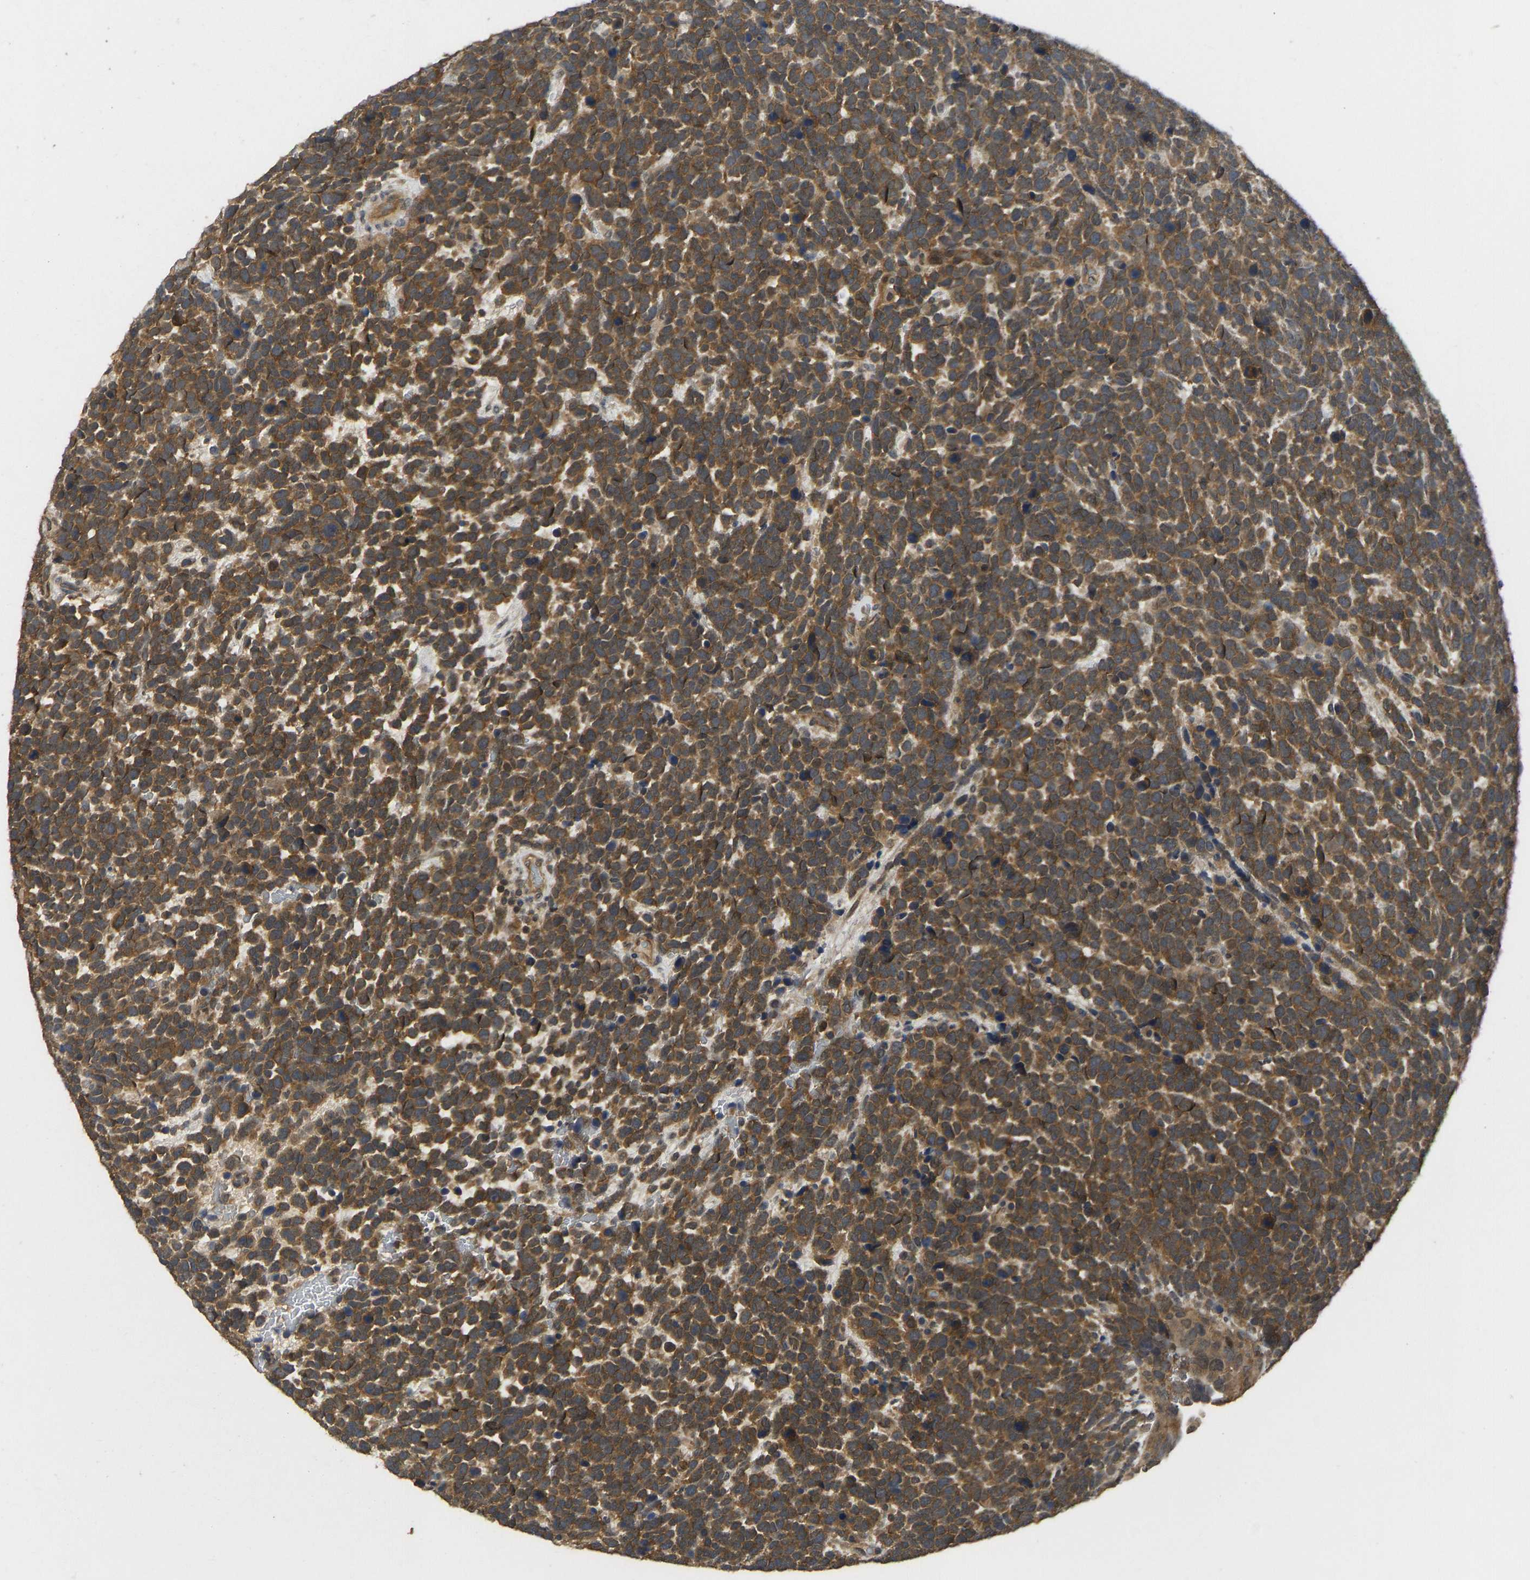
{"staining": {"intensity": "moderate", "quantity": ">75%", "location": "cytoplasmic/membranous"}, "tissue": "urothelial cancer", "cell_type": "Tumor cells", "image_type": "cancer", "snomed": [{"axis": "morphology", "description": "Urothelial carcinoma, High grade"}, {"axis": "topography", "description": "Urinary bladder"}], "caption": "Protein staining of high-grade urothelial carcinoma tissue displays moderate cytoplasmic/membranous positivity in approximately >75% of tumor cells.", "gene": "NDRG3", "patient": {"sex": "female", "age": 82}}